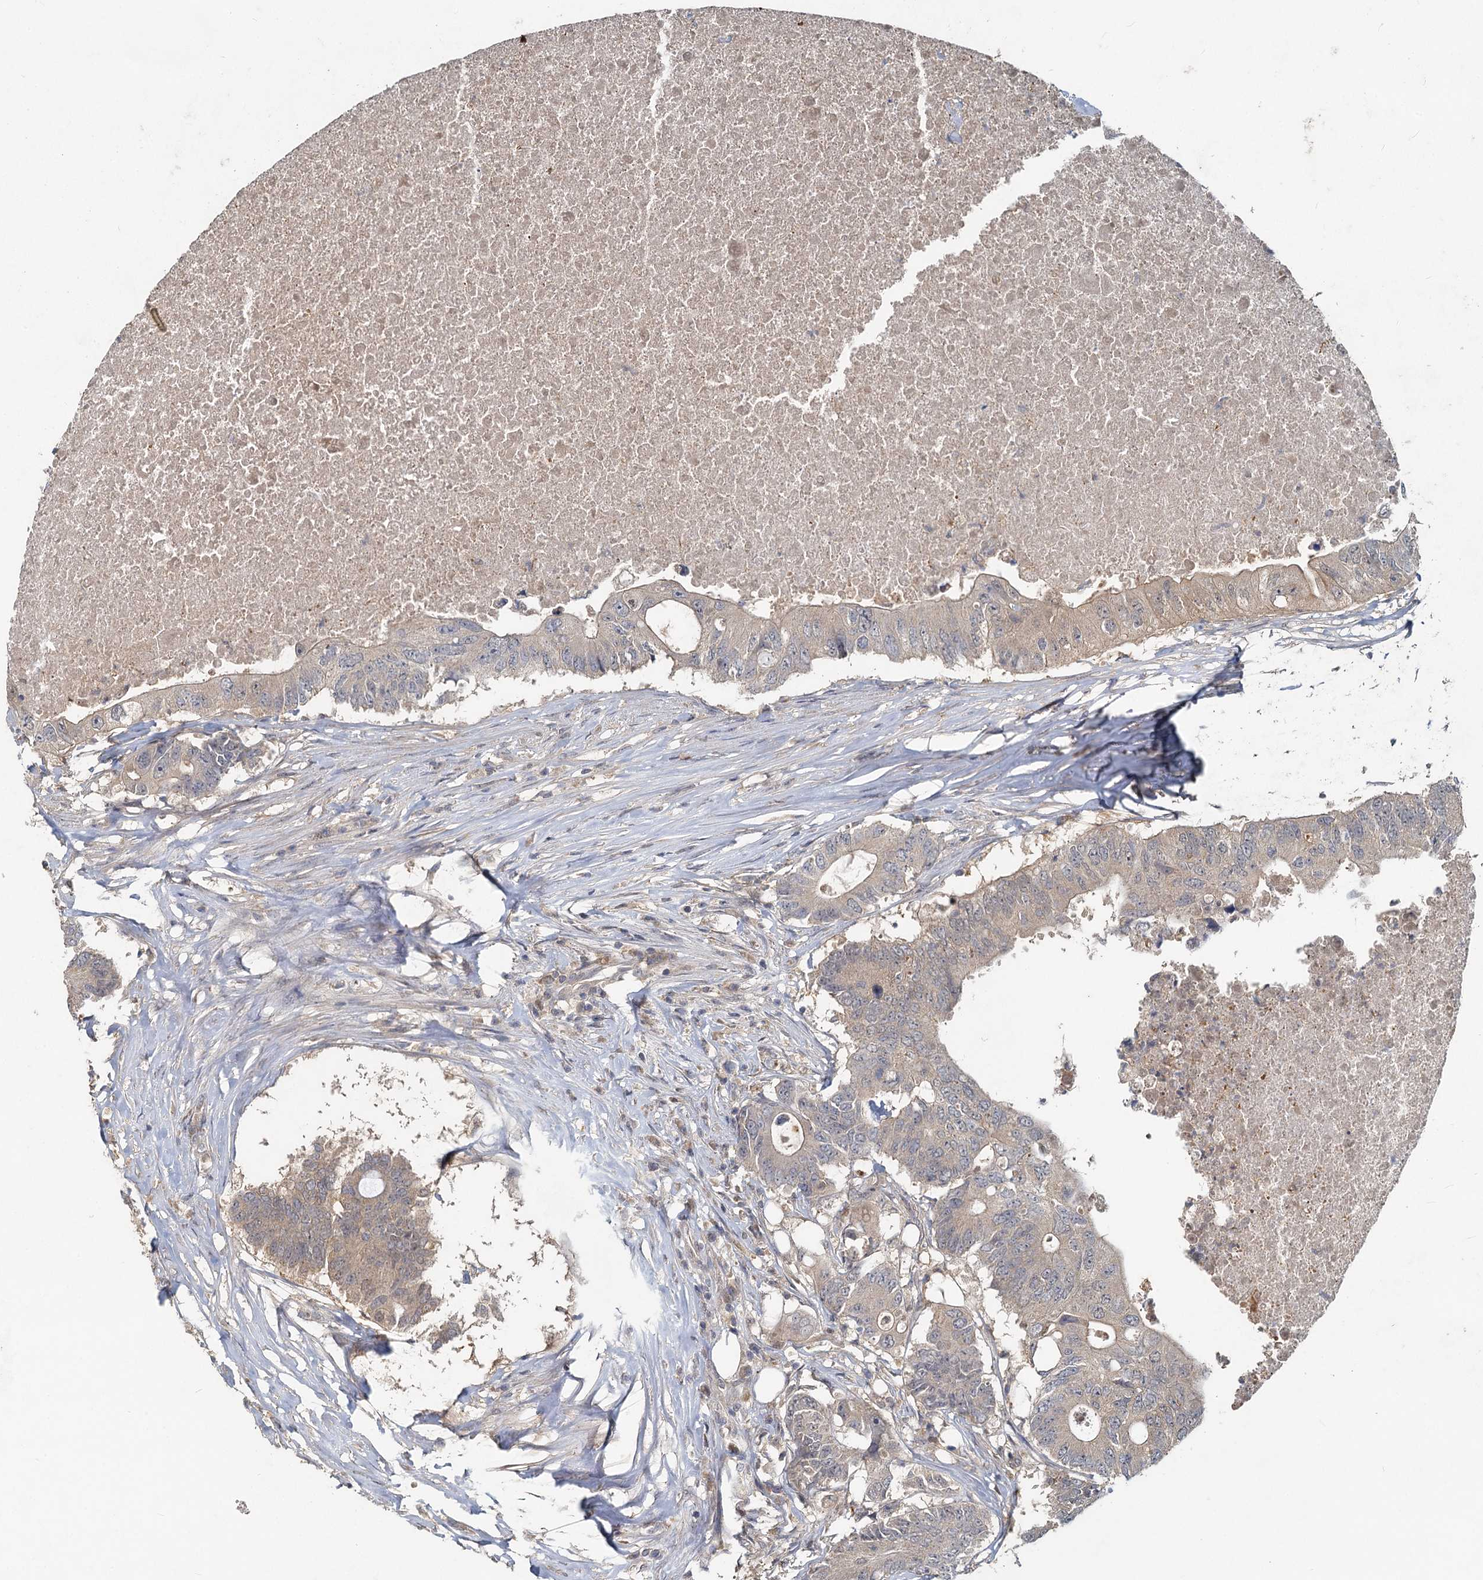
{"staining": {"intensity": "weak", "quantity": "25%-75%", "location": "cytoplasmic/membranous"}, "tissue": "colorectal cancer", "cell_type": "Tumor cells", "image_type": "cancer", "snomed": [{"axis": "morphology", "description": "Adenocarcinoma, NOS"}, {"axis": "topography", "description": "Colon"}], "caption": "This histopathology image exhibits immunohistochemistry staining of colorectal cancer (adenocarcinoma), with low weak cytoplasmic/membranous staining in approximately 25%-75% of tumor cells.", "gene": "HERC3", "patient": {"sex": "male", "age": 71}}